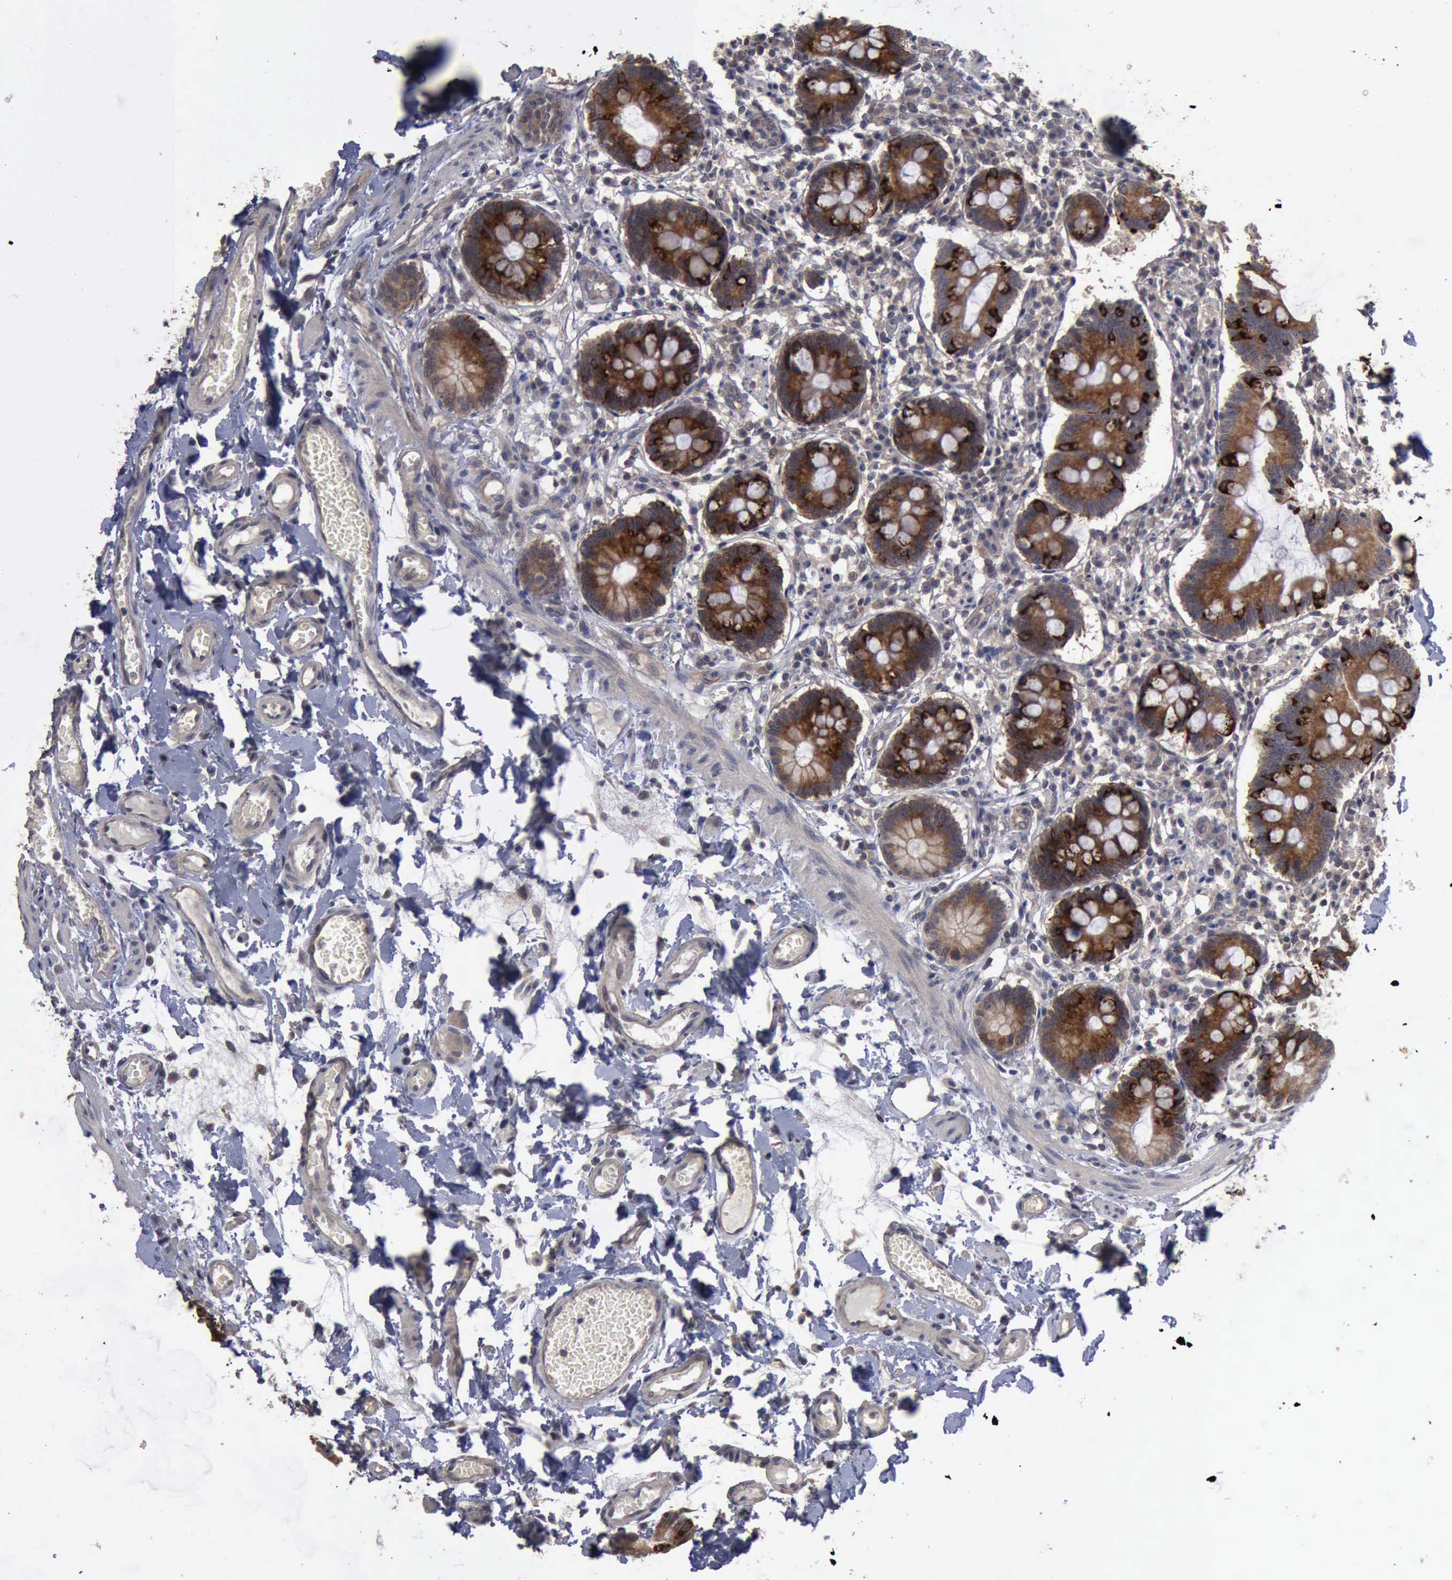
{"staining": {"intensity": "strong", "quantity": ">75%", "location": "cytoplasmic/membranous"}, "tissue": "small intestine", "cell_type": "Glandular cells", "image_type": "normal", "snomed": [{"axis": "morphology", "description": "Normal tissue, NOS"}, {"axis": "topography", "description": "Small intestine"}], "caption": "The photomicrograph displays immunohistochemical staining of benign small intestine. There is strong cytoplasmic/membranous expression is identified in about >75% of glandular cells. (IHC, brightfield microscopy, high magnification).", "gene": "CRKL", "patient": {"sex": "female", "age": 61}}